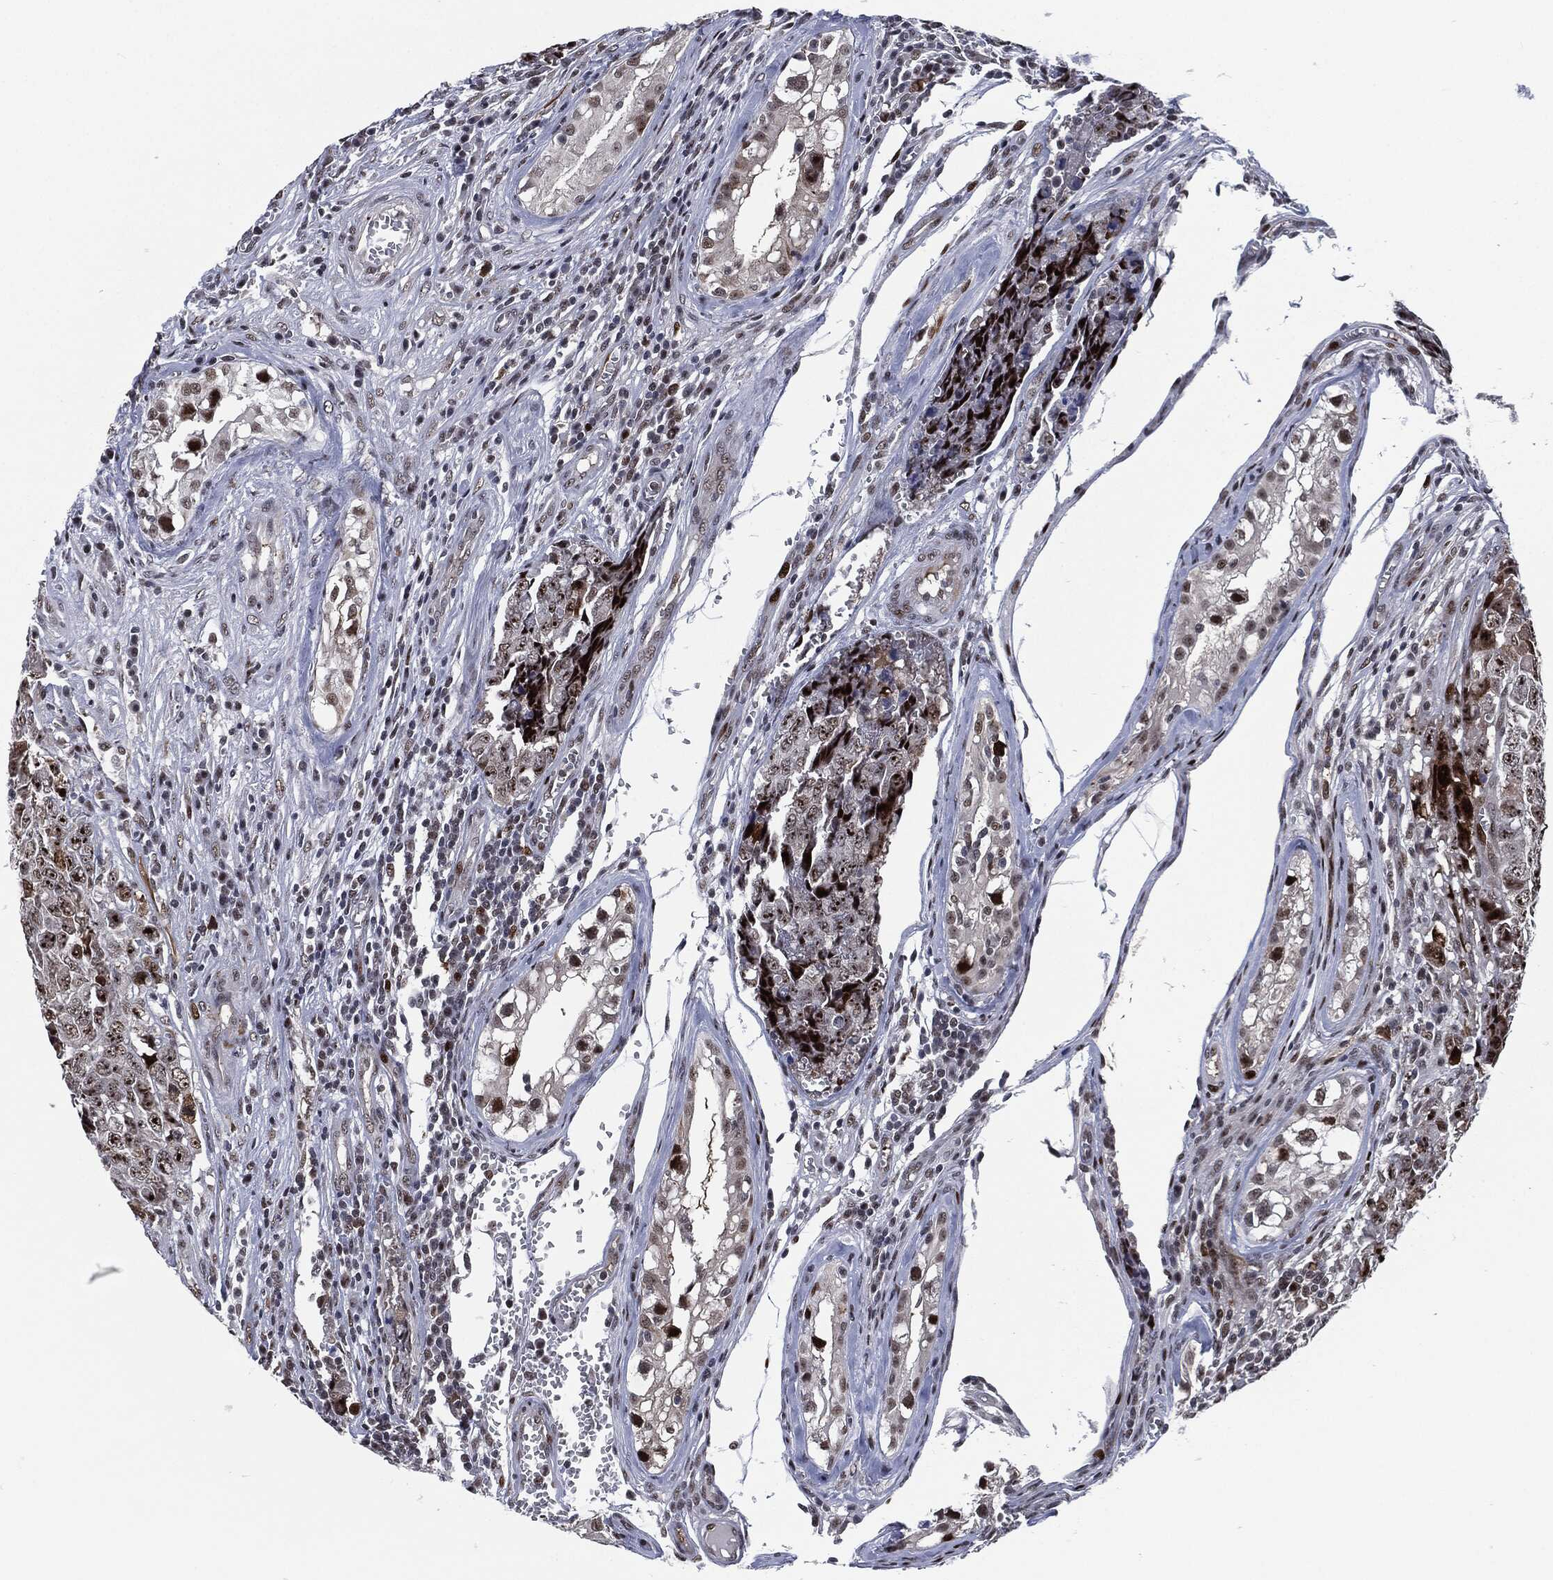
{"staining": {"intensity": "strong", "quantity": "25%-75%", "location": "nuclear"}, "tissue": "testis cancer", "cell_type": "Tumor cells", "image_type": "cancer", "snomed": [{"axis": "morphology", "description": "Carcinoma, Embryonal, NOS"}, {"axis": "topography", "description": "Testis"}], "caption": "Testis embryonal carcinoma stained with IHC displays strong nuclear staining in about 25%-75% of tumor cells.", "gene": "AKT2", "patient": {"sex": "male", "age": 23}}